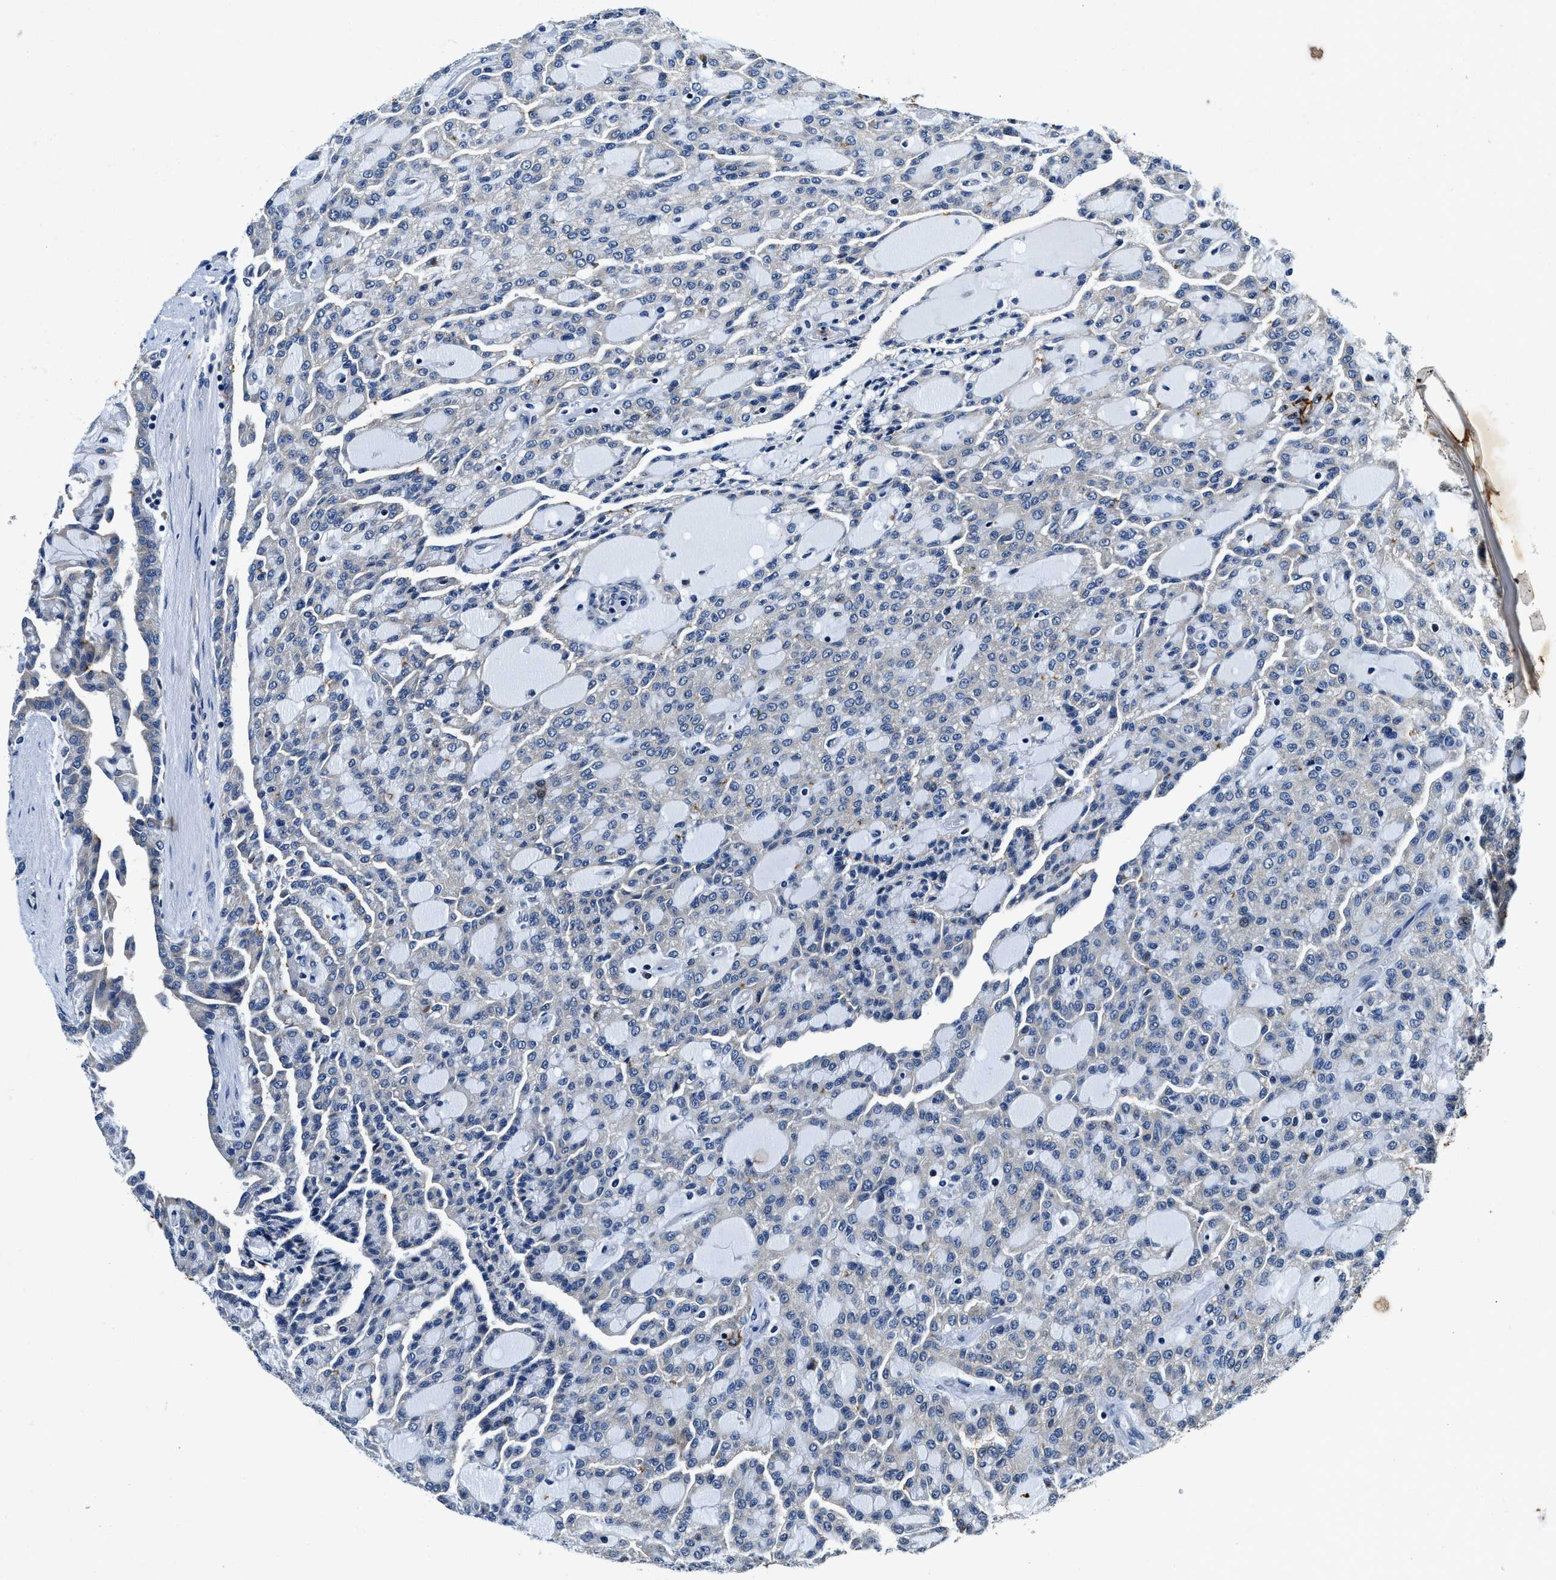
{"staining": {"intensity": "negative", "quantity": "none", "location": "none"}, "tissue": "renal cancer", "cell_type": "Tumor cells", "image_type": "cancer", "snomed": [{"axis": "morphology", "description": "Adenocarcinoma, NOS"}, {"axis": "topography", "description": "Kidney"}], "caption": "High magnification brightfield microscopy of adenocarcinoma (renal) stained with DAB (3,3'-diaminobenzidine) (brown) and counterstained with hematoxylin (blue): tumor cells show no significant positivity.", "gene": "PI4KB", "patient": {"sex": "male", "age": 63}}